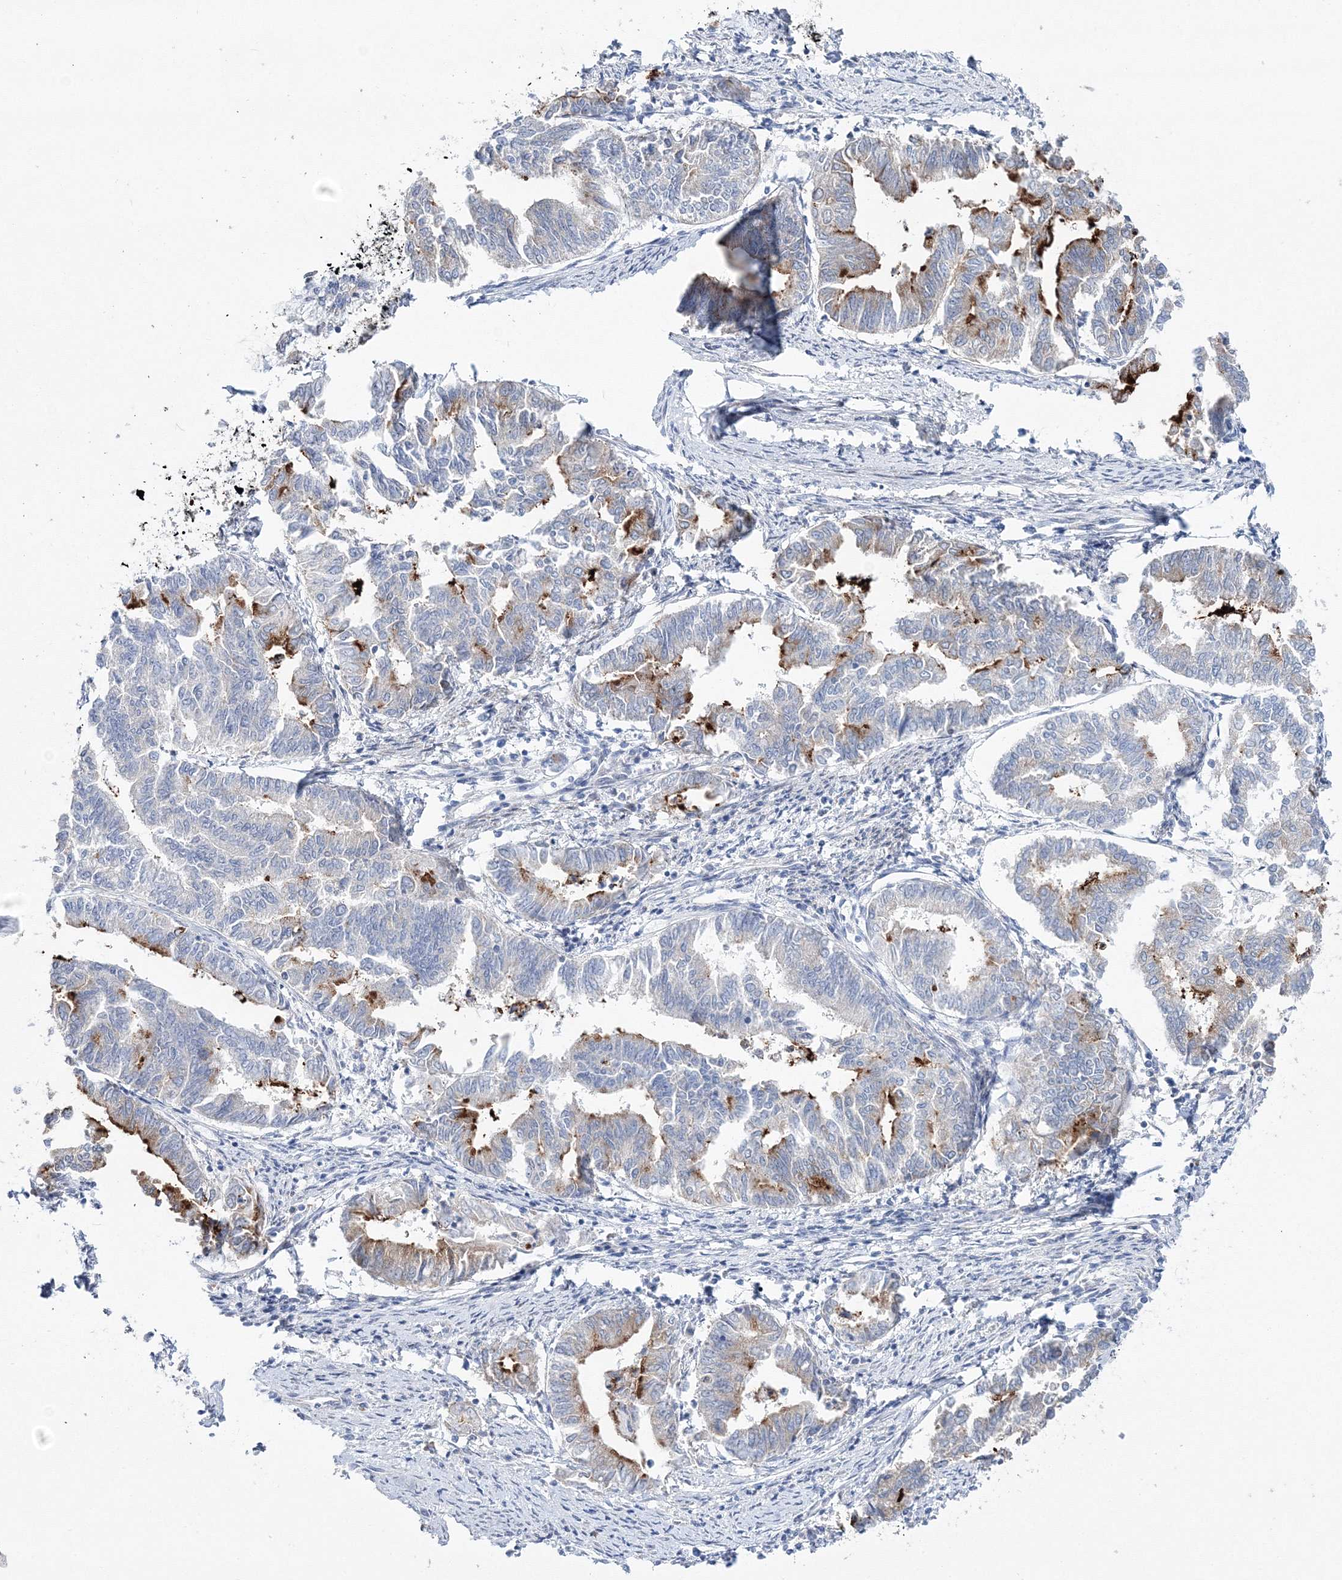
{"staining": {"intensity": "moderate", "quantity": "<25%", "location": "cytoplasmic/membranous"}, "tissue": "endometrial cancer", "cell_type": "Tumor cells", "image_type": "cancer", "snomed": [{"axis": "morphology", "description": "Adenocarcinoma, NOS"}, {"axis": "topography", "description": "Endometrium"}], "caption": "A high-resolution photomicrograph shows IHC staining of endometrial cancer, which shows moderate cytoplasmic/membranous expression in approximately <25% of tumor cells.", "gene": "ARHGAP32", "patient": {"sex": "female", "age": 79}}